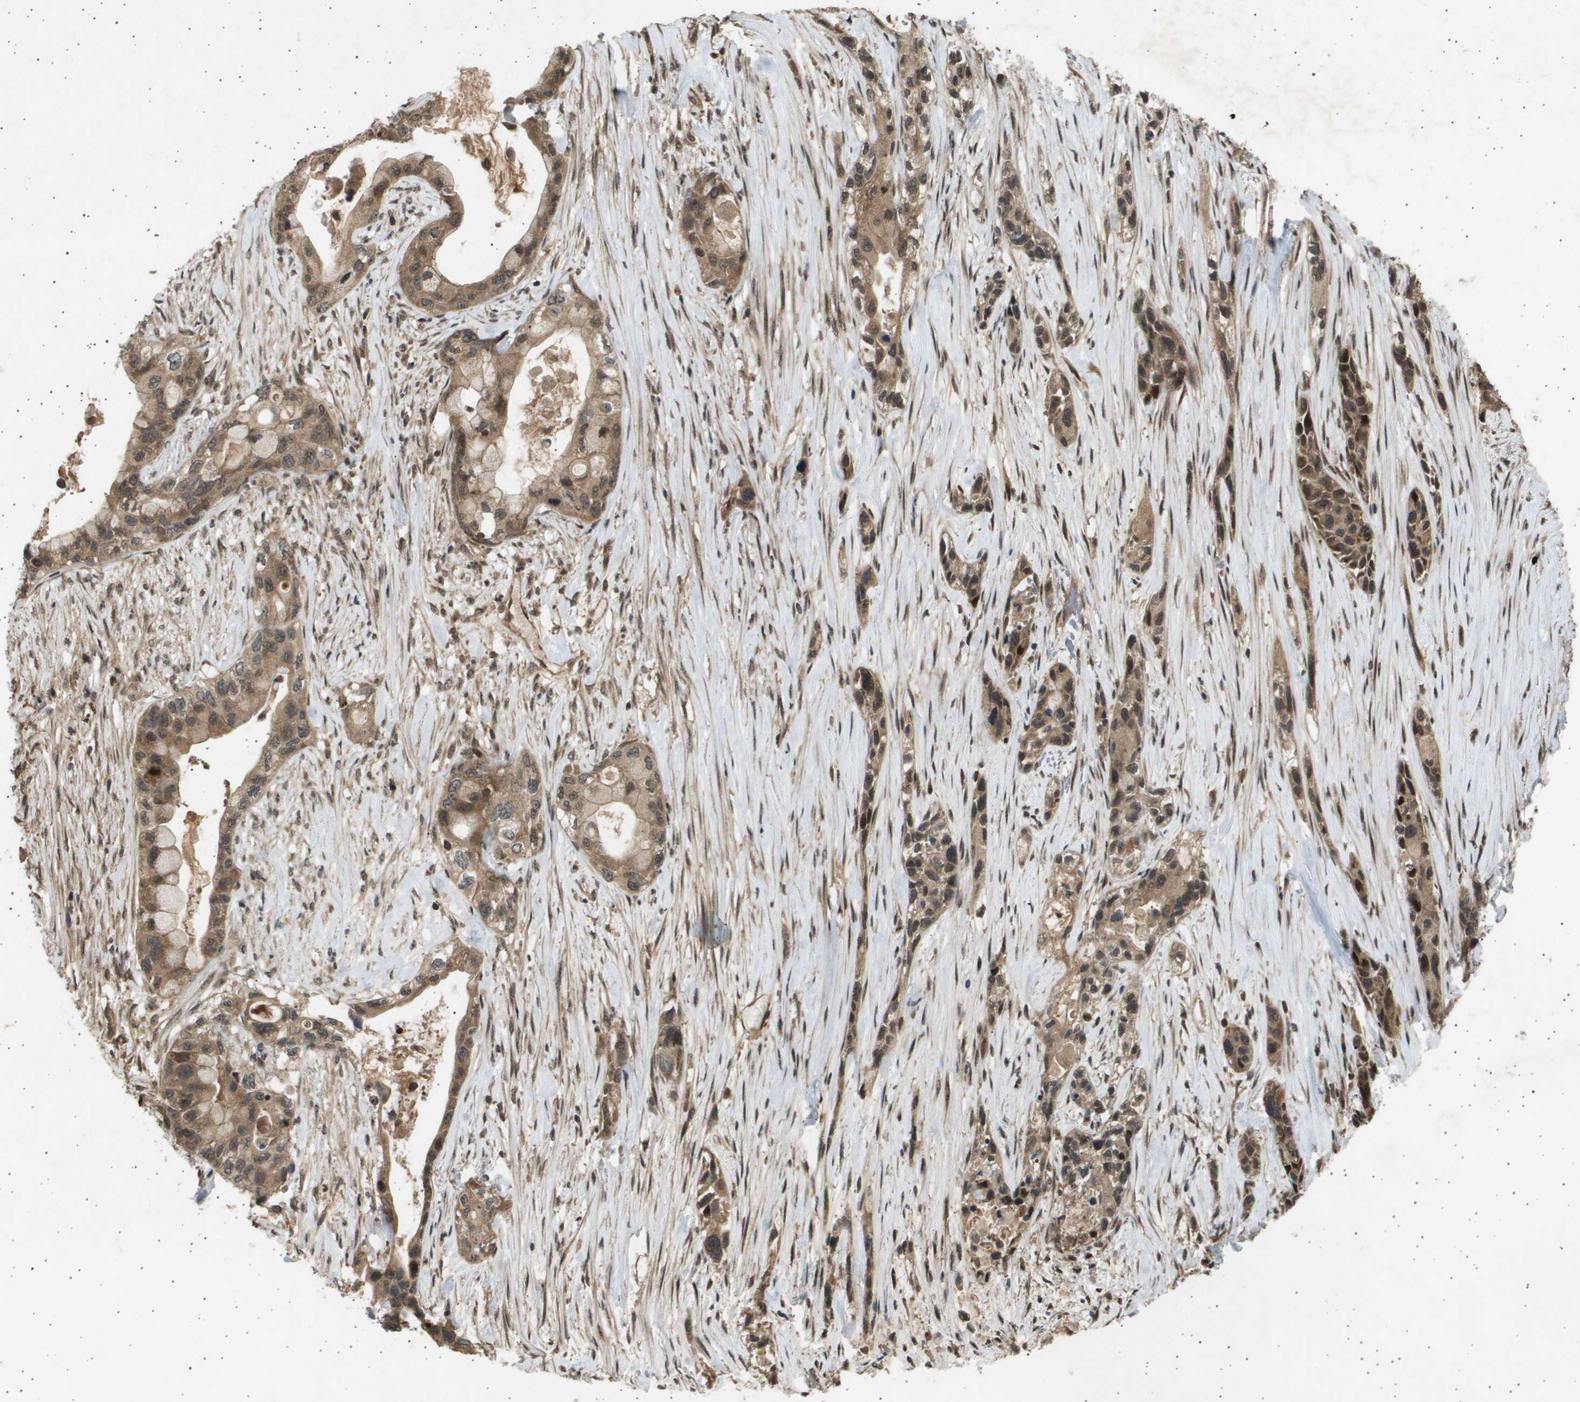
{"staining": {"intensity": "moderate", "quantity": ">75%", "location": "cytoplasmic/membranous,nuclear"}, "tissue": "pancreatic cancer", "cell_type": "Tumor cells", "image_type": "cancer", "snomed": [{"axis": "morphology", "description": "Adenocarcinoma, NOS"}, {"axis": "topography", "description": "Pancreas"}], "caption": "Protein positivity by immunohistochemistry demonstrates moderate cytoplasmic/membranous and nuclear positivity in approximately >75% of tumor cells in pancreatic cancer (adenocarcinoma).", "gene": "TNRC6A", "patient": {"sex": "male", "age": 53}}